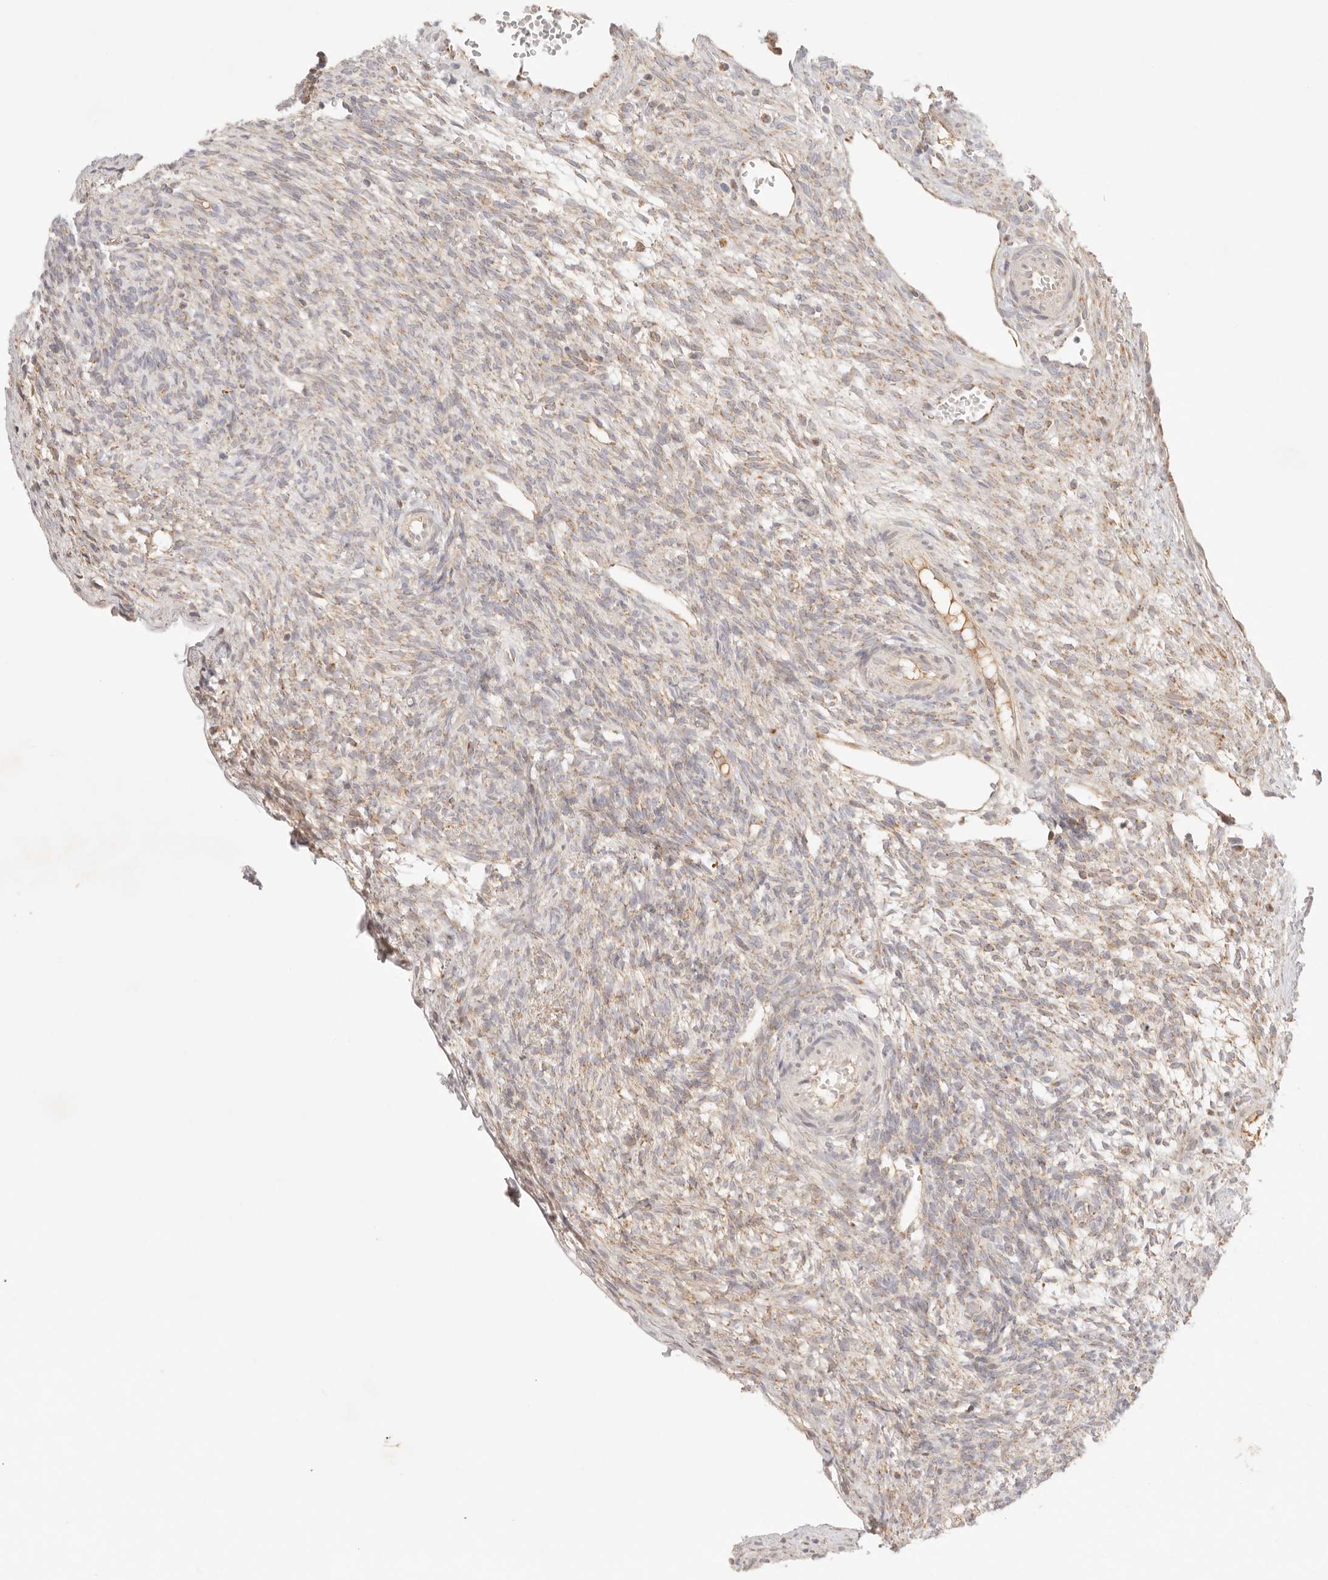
{"staining": {"intensity": "weak", "quantity": ">75%", "location": "cytoplasmic/membranous"}, "tissue": "ovary", "cell_type": "Follicle cells", "image_type": "normal", "snomed": [{"axis": "morphology", "description": "Normal tissue, NOS"}, {"axis": "topography", "description": "Ovary"}], "caption": "Weak cytoplasmic/membranous protein positivity is seen in about >75% of follicle cells in ovary. Using DAB (3,3'-diaminobenzidine) (brown) and hematoxylin (blue) stains, captured at high magnification using brightfield microscopy.", "gene": "COA6", "patient": {"sex": "female", "age": 34}}